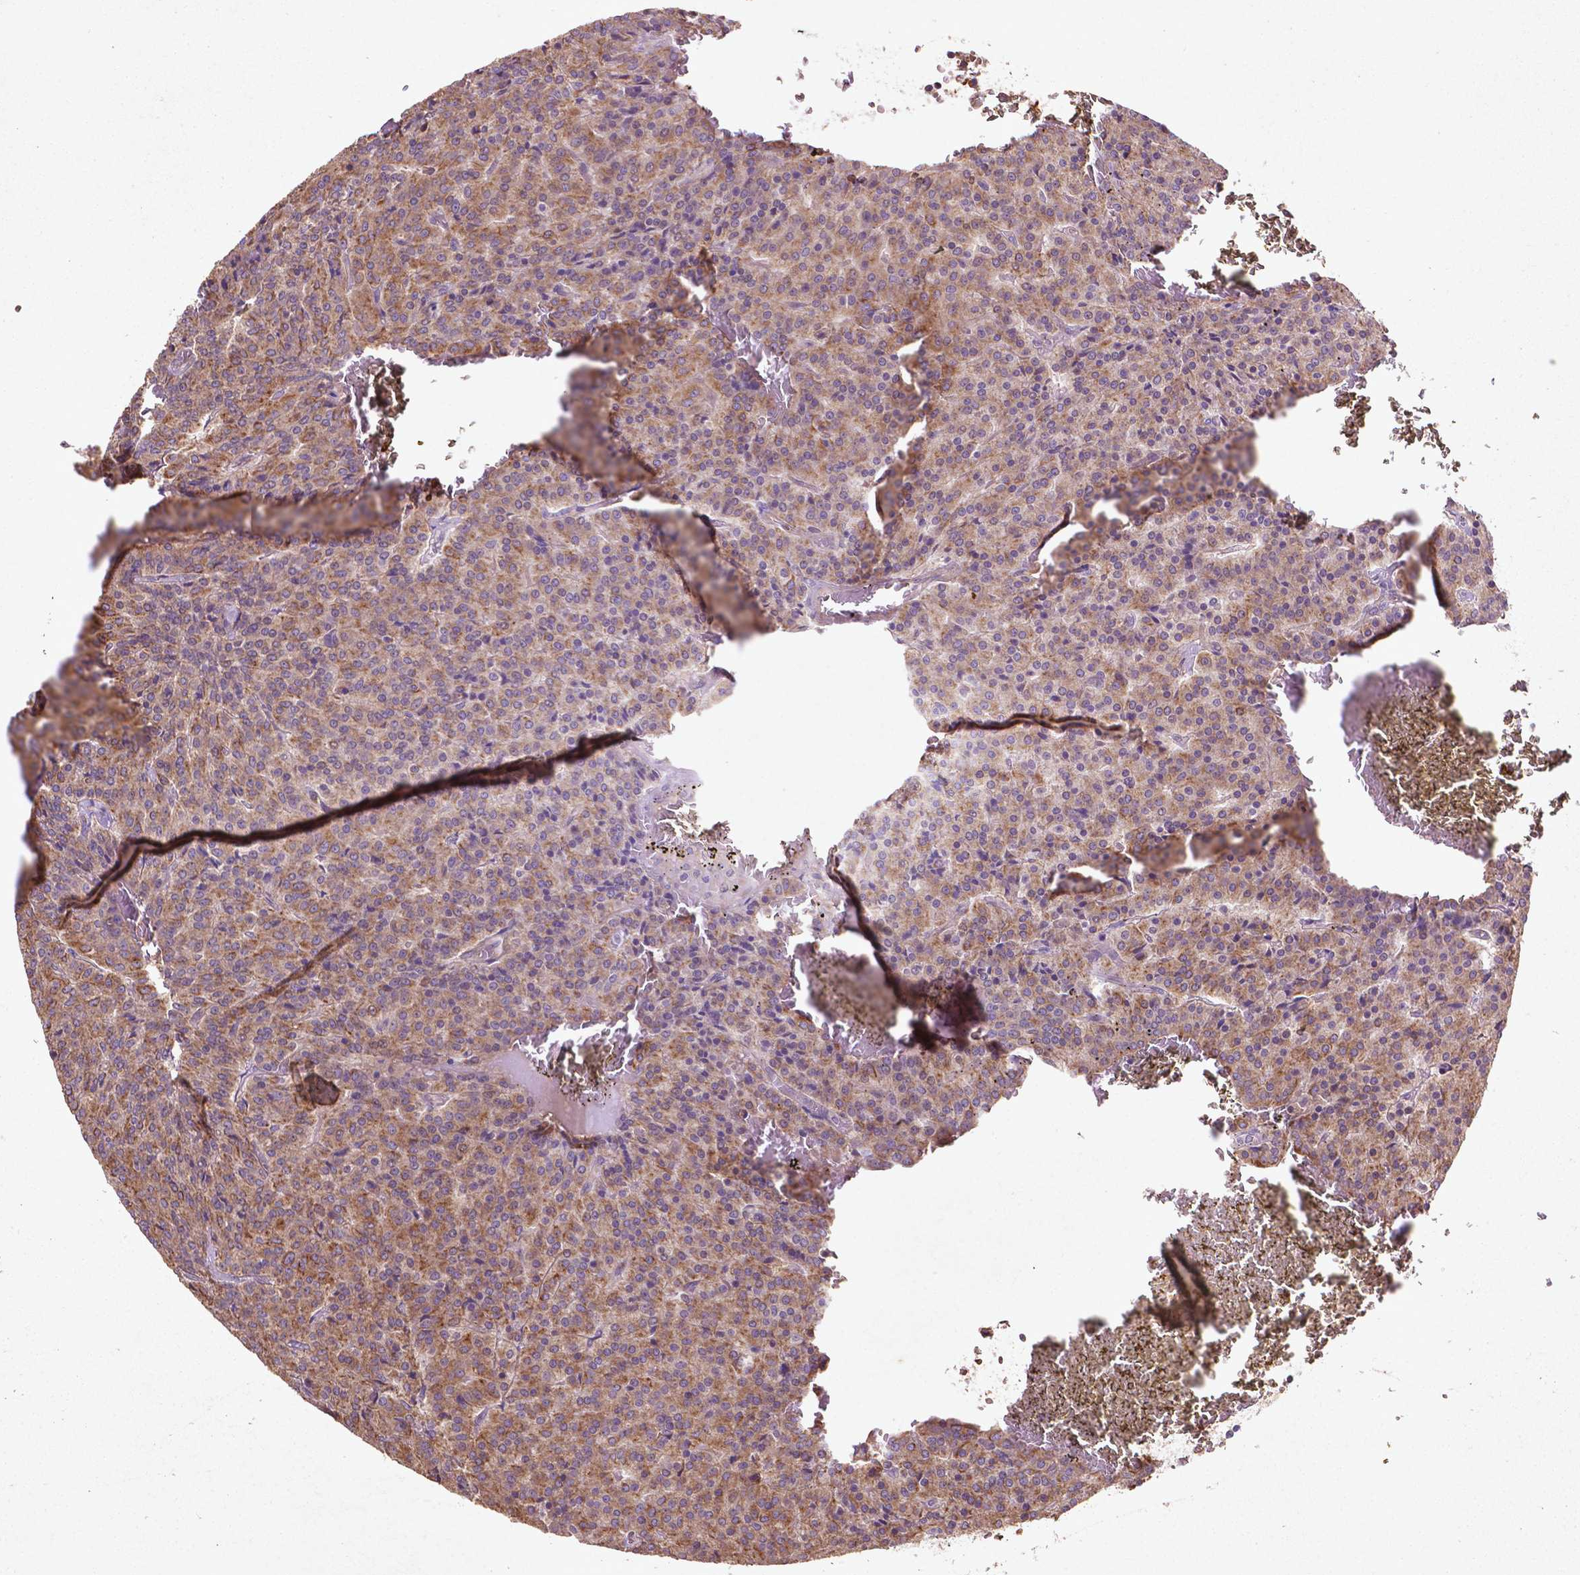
{"staining": {"intensity": "moderate", "quantity": ">75%", "location": "cytoplasmic/membranous"}, "tissue": "carcinoid", "cell_type": "Tumor cells", "image_type": "cancer", "snomed": [{"axis": "morphology", "description": "Carcinoid, malignant, NOS"}, {"axis": "topography", "description": "Lung"}], "caption": "Protein expression analysis of carcinoid (malignant) reveals moderate cytoplasmic/membranous staining in approximately >75% of tumor cells.", "gene": "COQ2", "patient": {"sex": "male", "age": 70}}